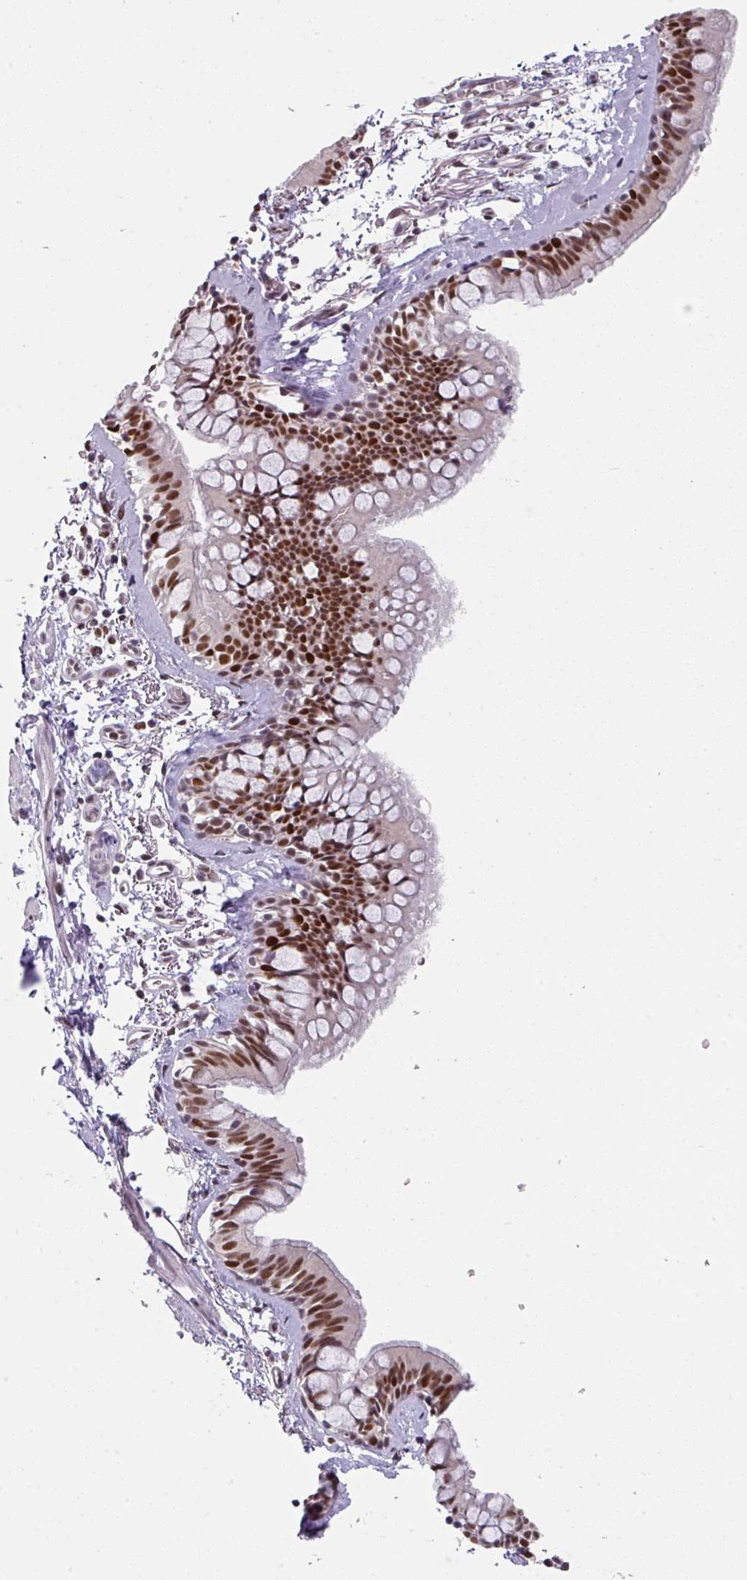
{"staining": {"intensity": "strong", "quantity": ">75%", "location": "nuclear"}, "tissue": "bronchus", "cell_type": "Respiratory epithelial cells", "image_type": "normal", "snomed": [{"axis": "morphology", "description": "Normal tissue, NOS"}, {"axis": "topography", "description": "Bronchus"}], "caption": "Immunohistochemical staining of normal human bronchus shows strong nuclear protein staining in approximately >75% of respiratory epithelial cells.", "gene": "ENSG00000283782", "patient": {"sex": "male", "age": 67}}